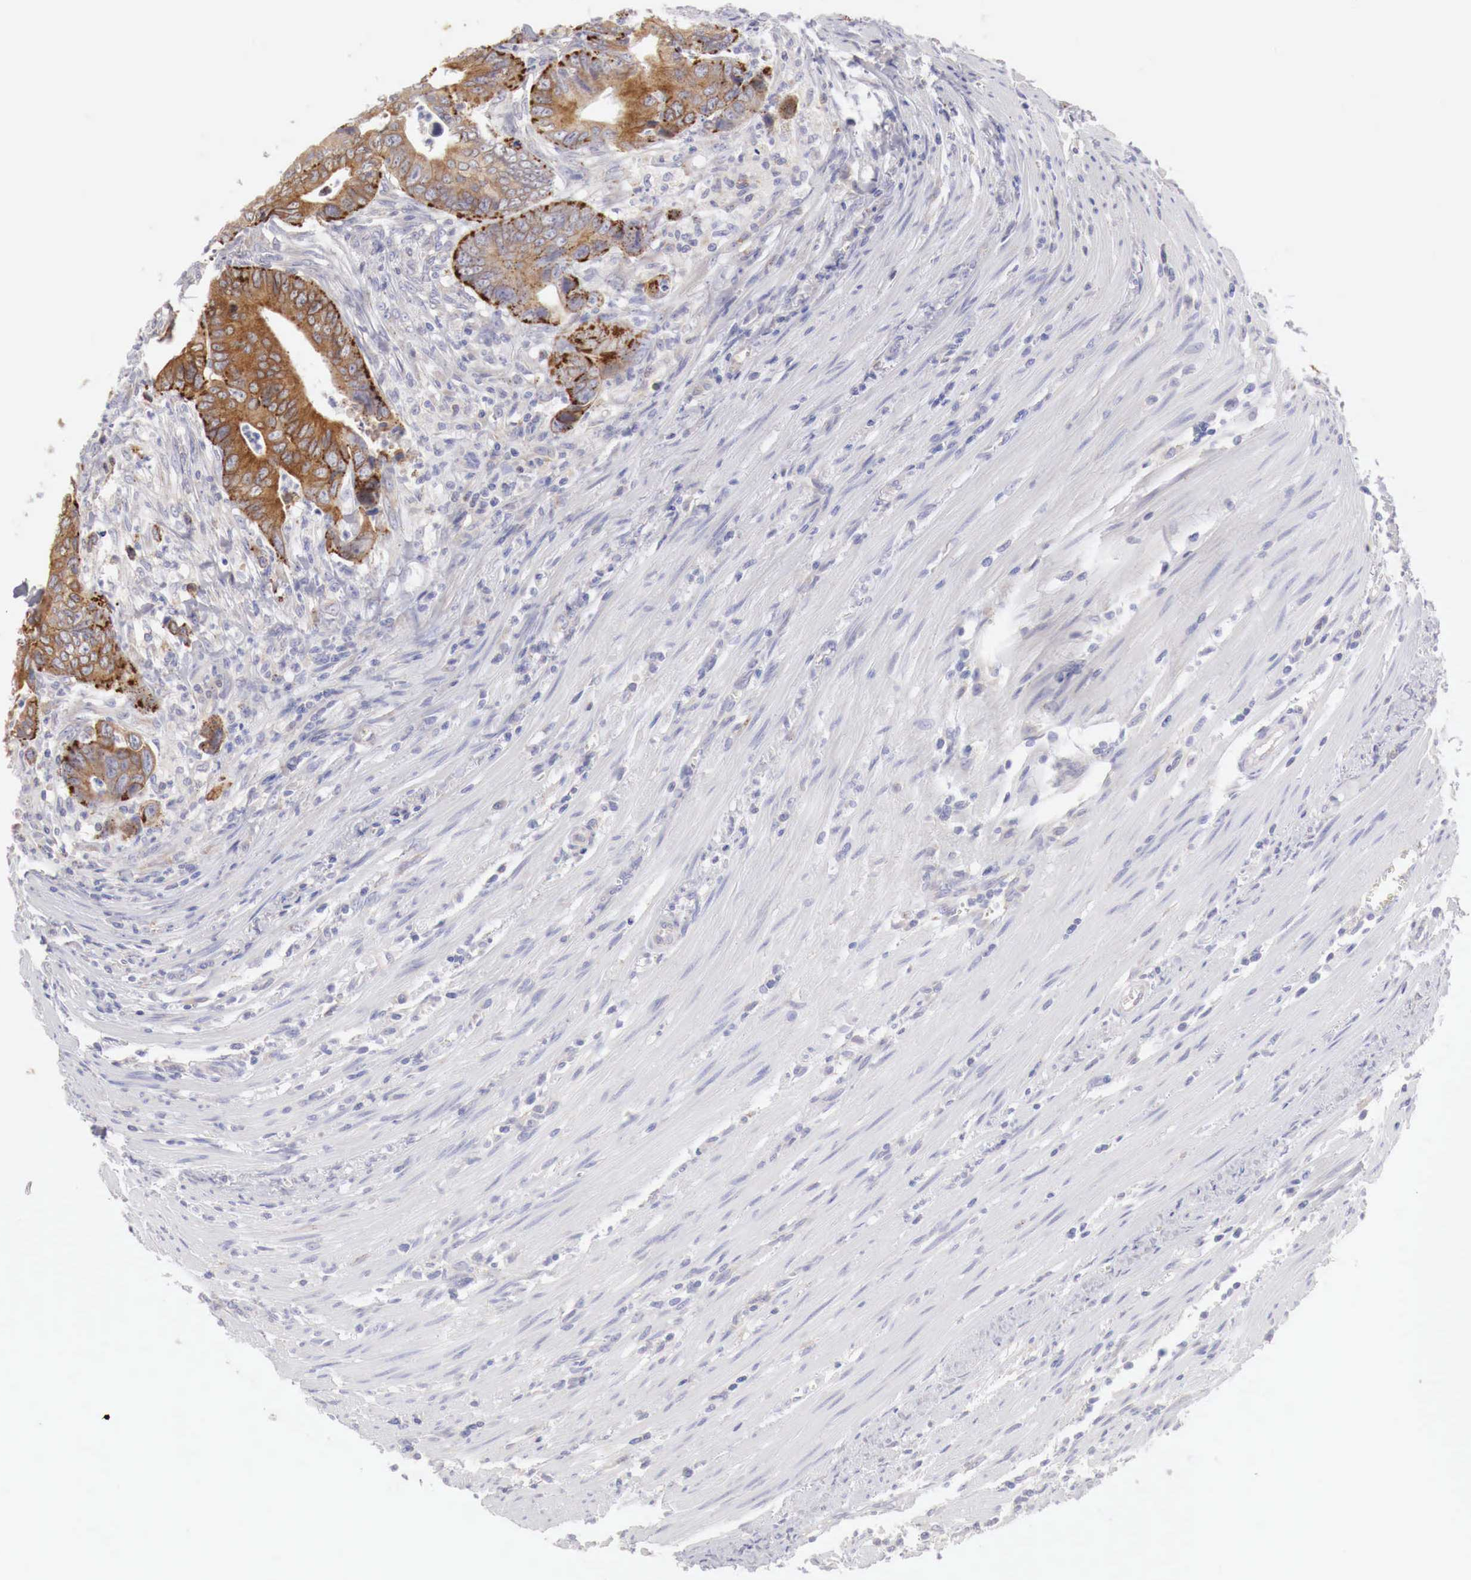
{"staining": {"intensity": "moderate", "quantity": ">75%", "location": "cytoplasmic/membranous"}, "tissue": "colorectal cancer", "cell_type": "Tumor cells", "image_type": "cancer", "snomed": [{"axis": "morphology", "description": "Adenocarcinoma, NOS"}, {"axis": "topography", "description": "Colon"}], "caption": "This is an image of immunohistochemistry (IHC) staining of colorectal cancer (adenocarcinoma), which shows moderate expression in the cytoplasmic/membranous of tumor cells.", "gene": "NSDHL", "patient": {"sex": "female", "age": 78}}